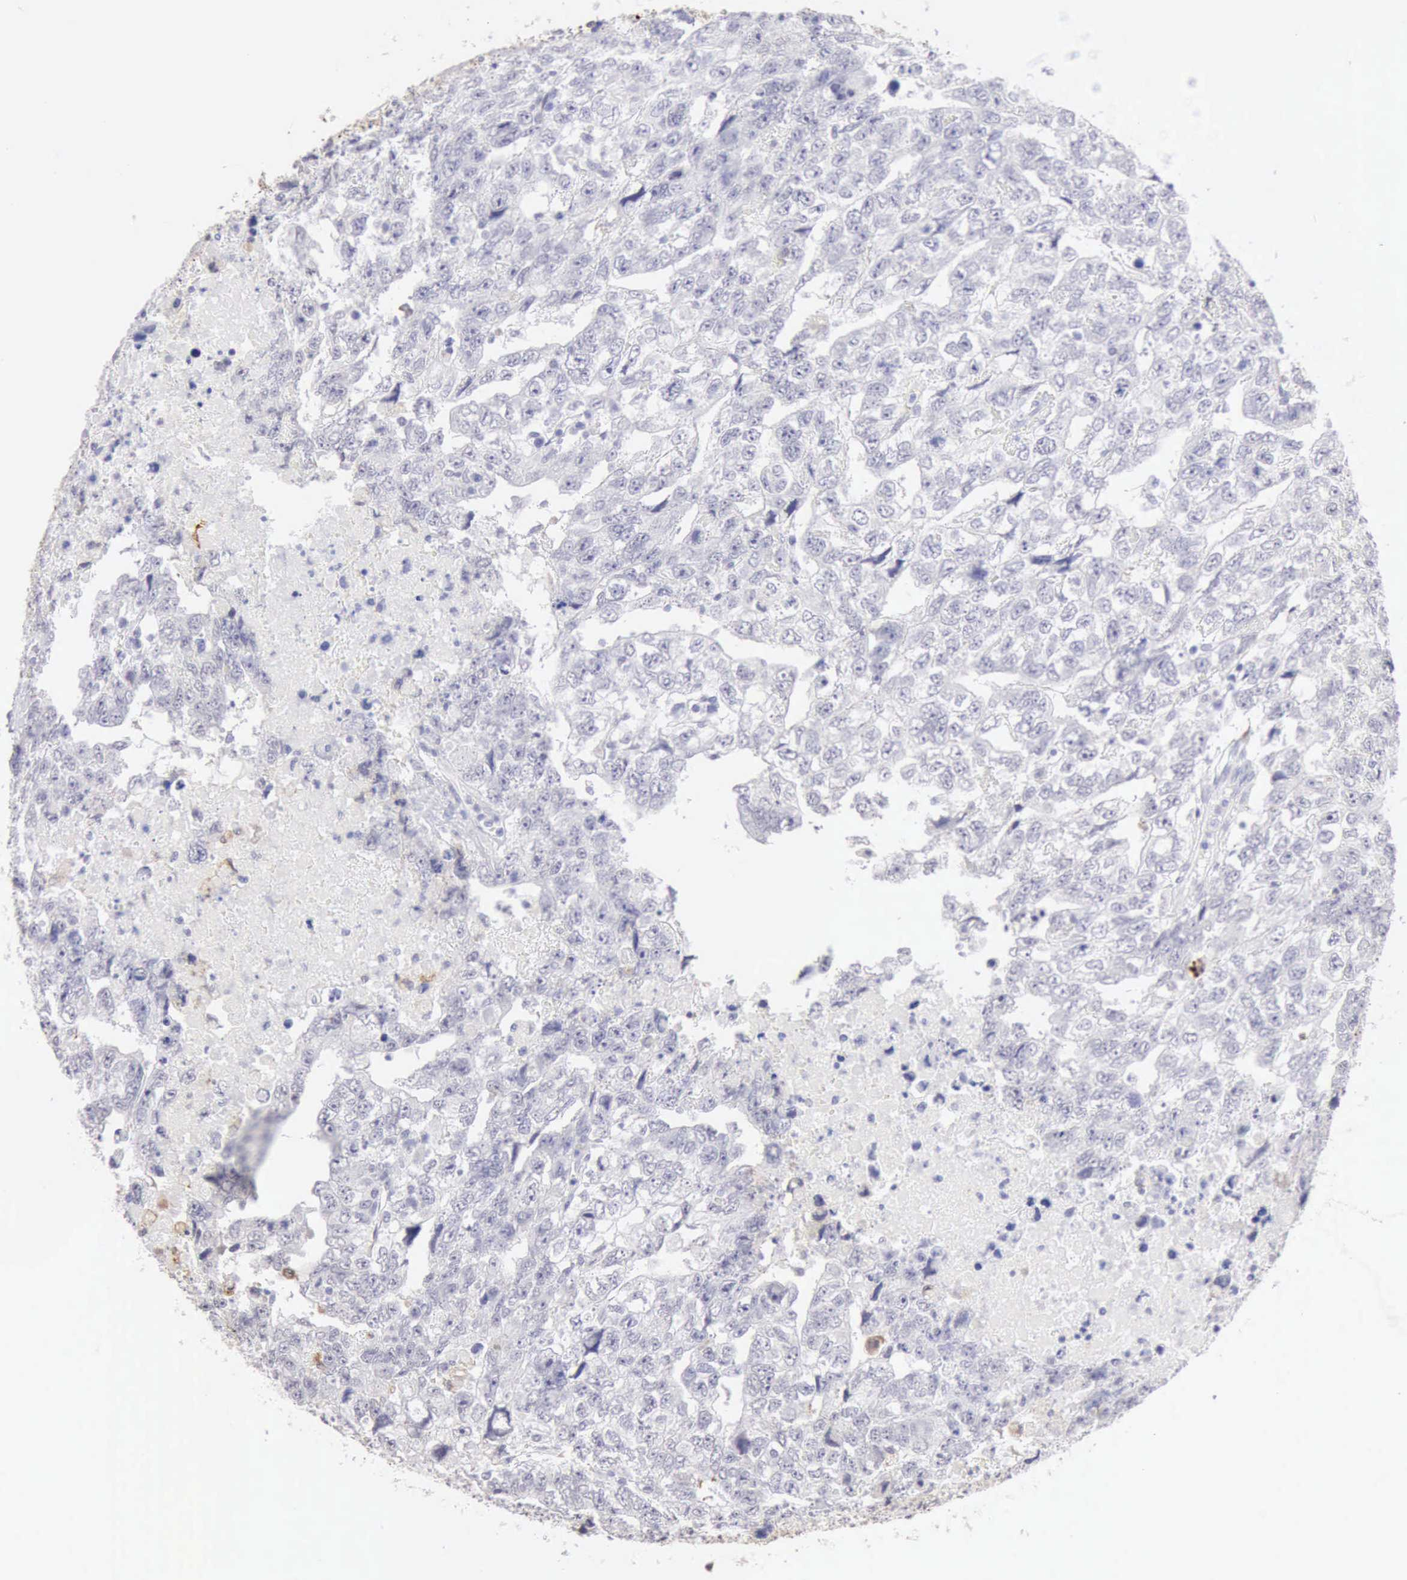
{"staining": {"intensity": "negative", "quantity": "none", "location": "none"}, "tissue": "testis cancer", "cell_type": "Tumor cells", "image_type": "cancer", "snomed": [{"axis": "morphology", "description": "Carcinoma, Embryonal, NOS"}, {"axis": "topography", "description": "Testis"}], "caption": "There is no significant expression in tumor cells of testis cancer.", "gene": "RNASE1", "patient": {"sex": "male", "age": 36}}